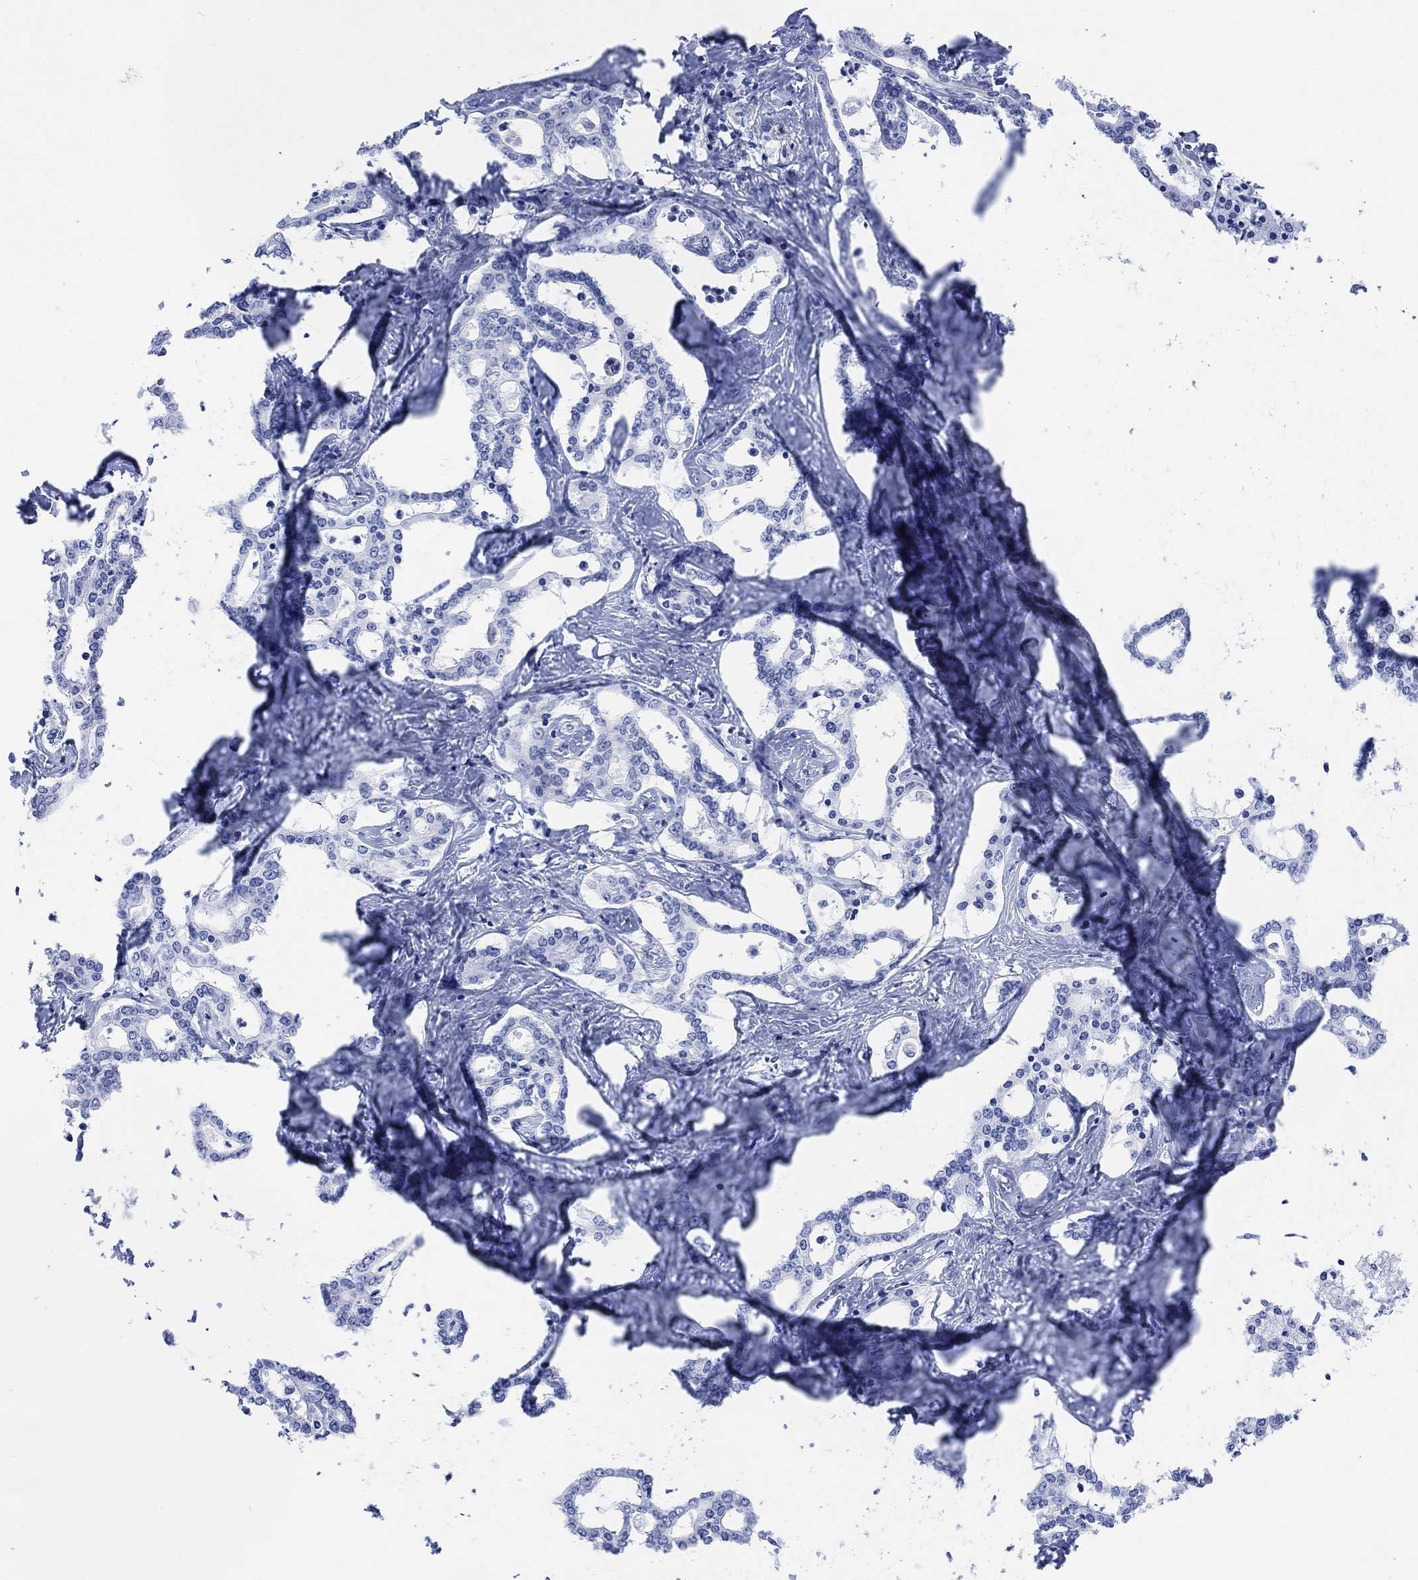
{"staining": {"intensity": "negative", "quantity": "none", "location": "none"}, "tissue": "liver cancer", "cell_type": "Tumor cells", "image_type": "cancer", "snomed": [{"axis": "morphology", "description": "Cholangiocarcinoma"}, {"axis": "topography", "description": "Liver"}], "caption": "This is an immunohistochemistry (IHC) histopathology image of cholangiocarcinoma (liver). There is no expression in tumor cells.", "gene": "GNG13", "patient": {"sex": "female", "age": 47}}